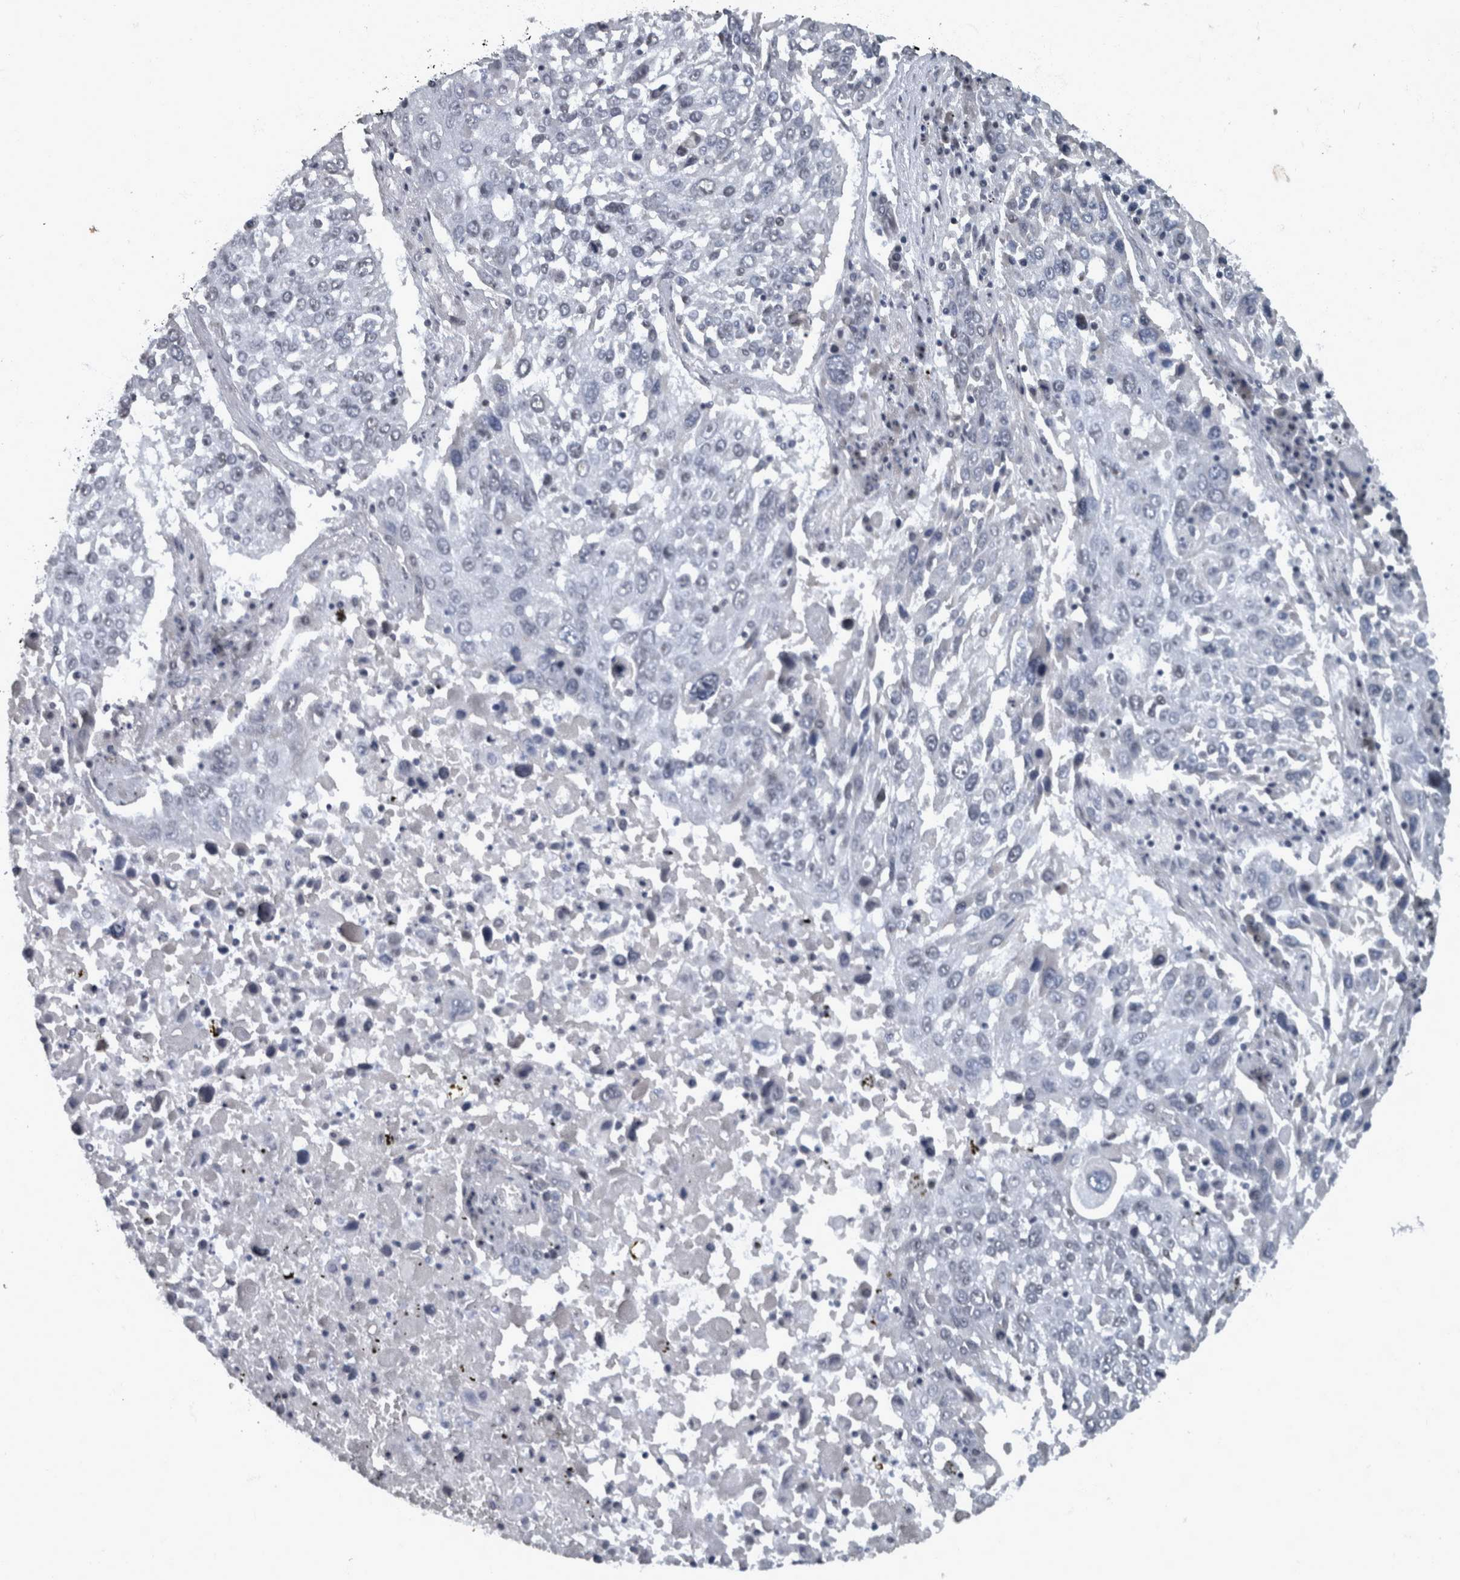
{"staining": {"intensity": "negative", "quantity": "none", "location": "none"}, "tissue": "lung cancer", "cell_type": "Tumor cells", "image_type": "cancer", "snomed": [{"axis": "morphology", "description": "Squamous cell carcinoma, NOS"}, {"axis": "topography", "description": "Lung"}], "caption": "This is an IHC micrograph of squamous cell carcinoma (lung). There is no expression in tumor cells.", "gene": "WDR33", "patient": {"sex": "male", "age": 65}}